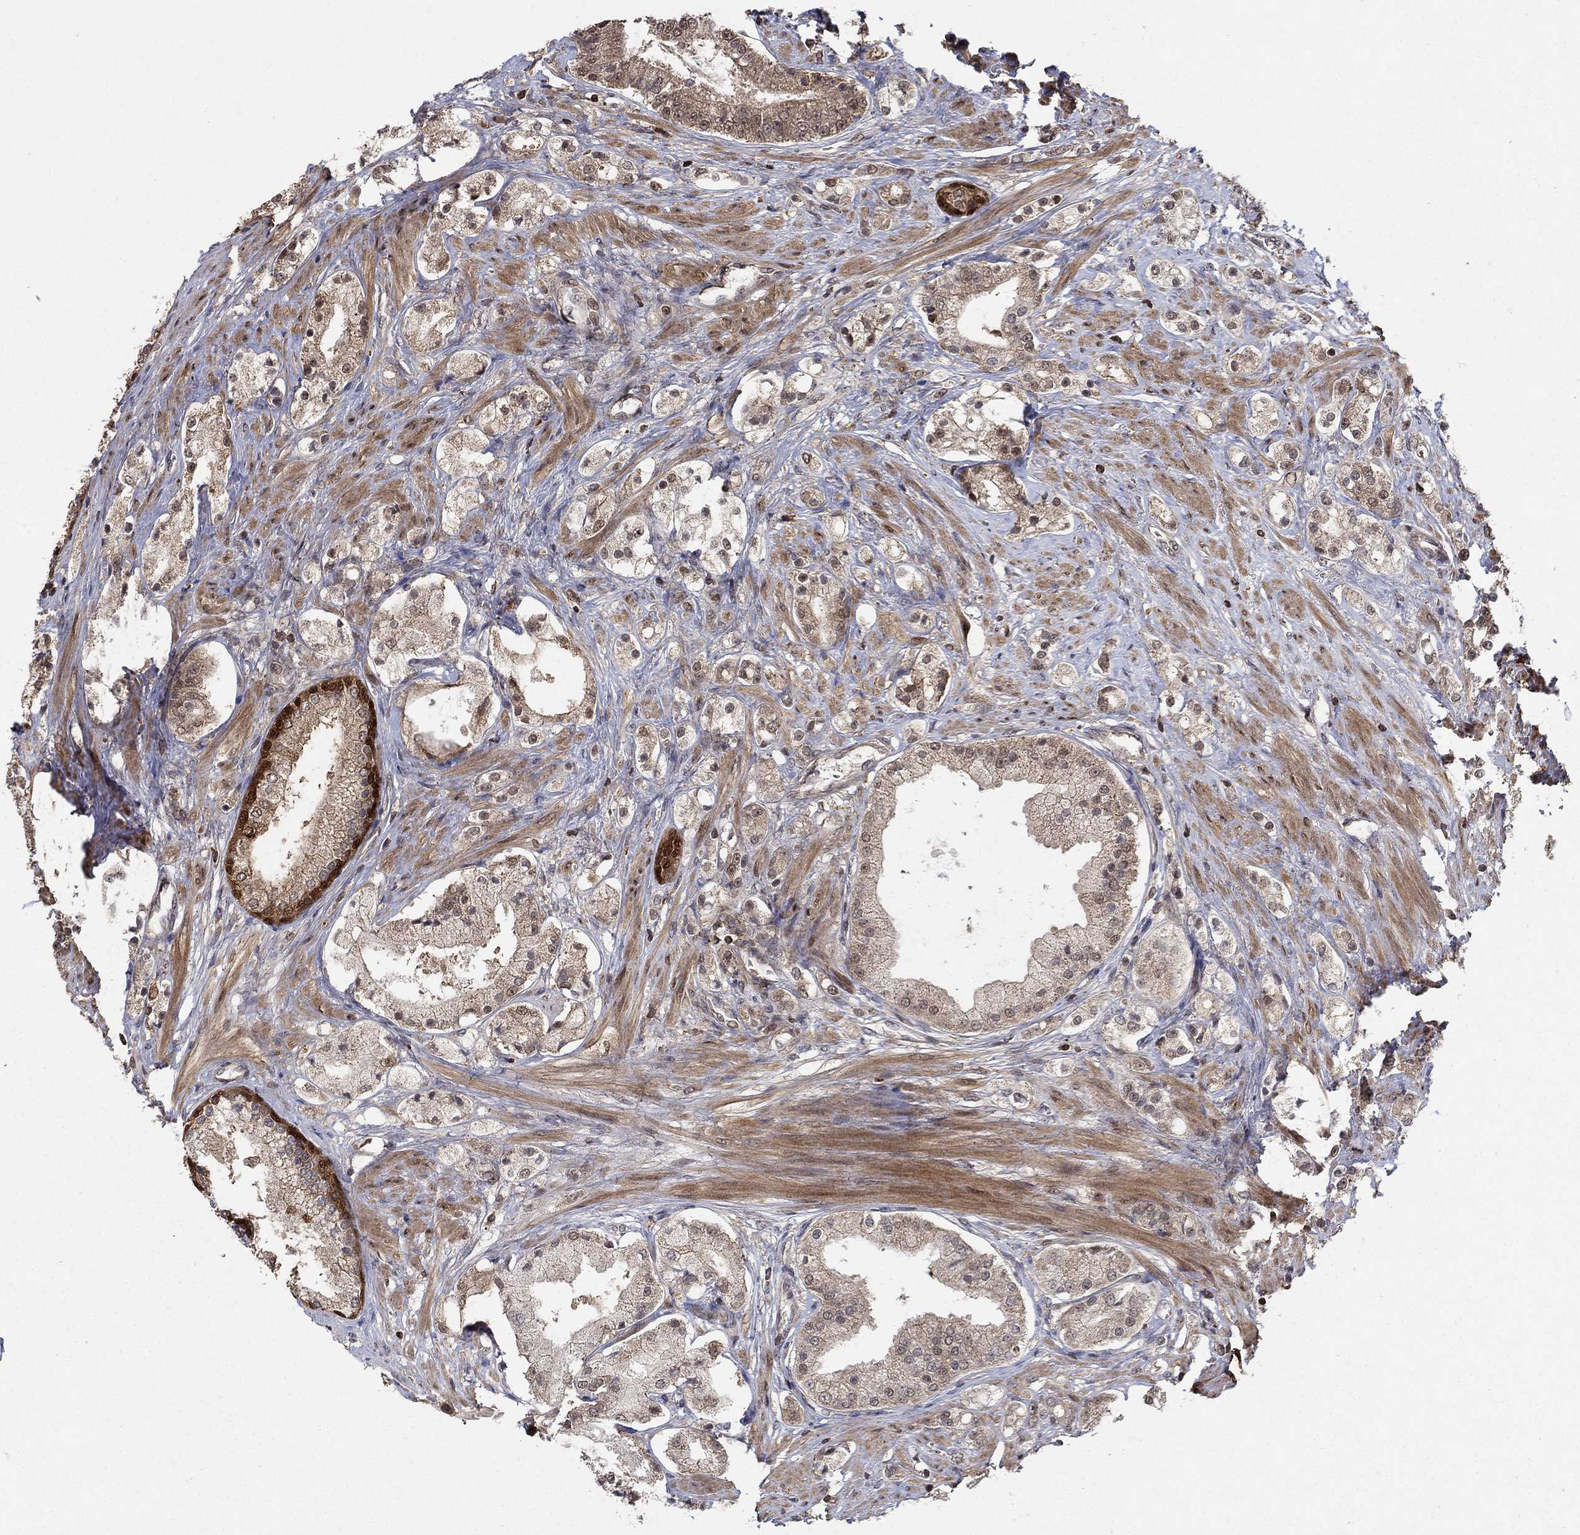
{"staining": {"intensity": "weak", "quantity": "25%-75%", "location": "cytoplasmic/membranous,nuclear"}, "tissue": "prostate cancer", "cell_type": "Tumor cells", "image_type": "cancer", "snomed": [{"axis": "morphology", "description": "Adenocarcinoma, NOS"}, {"axis": "topography", "description": "Prostate and seminal vesicle, NOS"}, {"axis": "topography", "description": "Prostate"}], "caption": "Immunohistochemical staining of prostate adenocarcinoma demonstrates low levels of weak cytoplasmic/membranous and nuclear protein expression in approximately 25%-75% of tumor cells.", "gene": "CCDC66", "patient": {"sex": "male", "age": 67}}